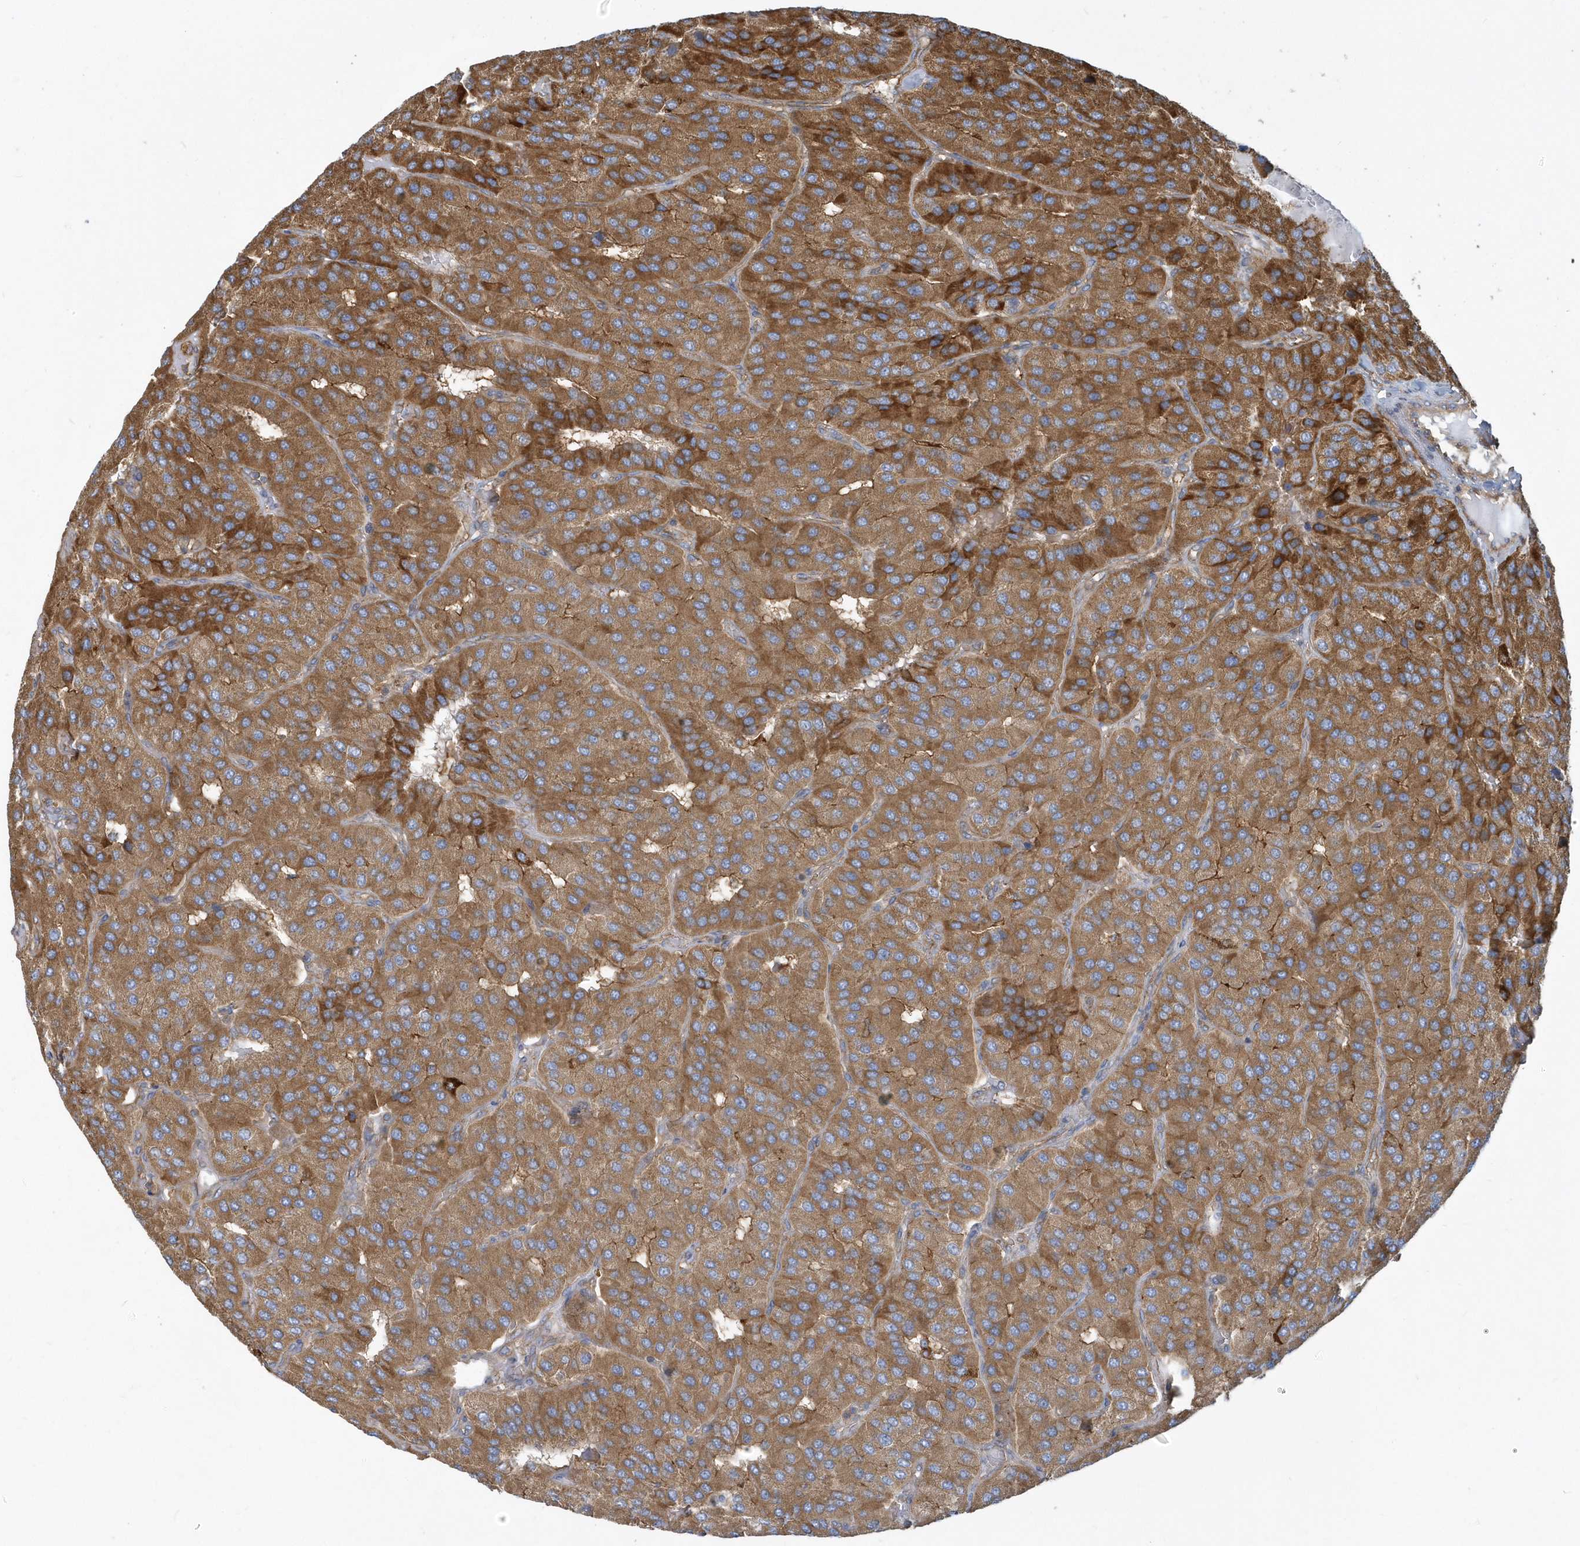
{"staining": {"intensity": "moderate", "quantity": ">75%", "location": "cytoplasmic/membranous"}, "tissue": "parathyroid gland", "cell_type": "Glandular cells", "image_type": "normal", "snomed": [{"axis": "morphology", "description": "Normal tissue, NOS"}, {"axis": "morphology", "description": "Adenoma, NOS"}, {"axis": "topography", "description": "Parathyroid gland"}], "caption": "This photomicrograph exhibits normal parathyroid gland stained with immunohistochemistry to label a protein in brown. The cytoplasmic/membranous of glandular cells show moderate positivity for the protein. Nuclei are counter-stained blue.", "gene": "TRAIP", "patient": {"sex": "female", "age": 86}}